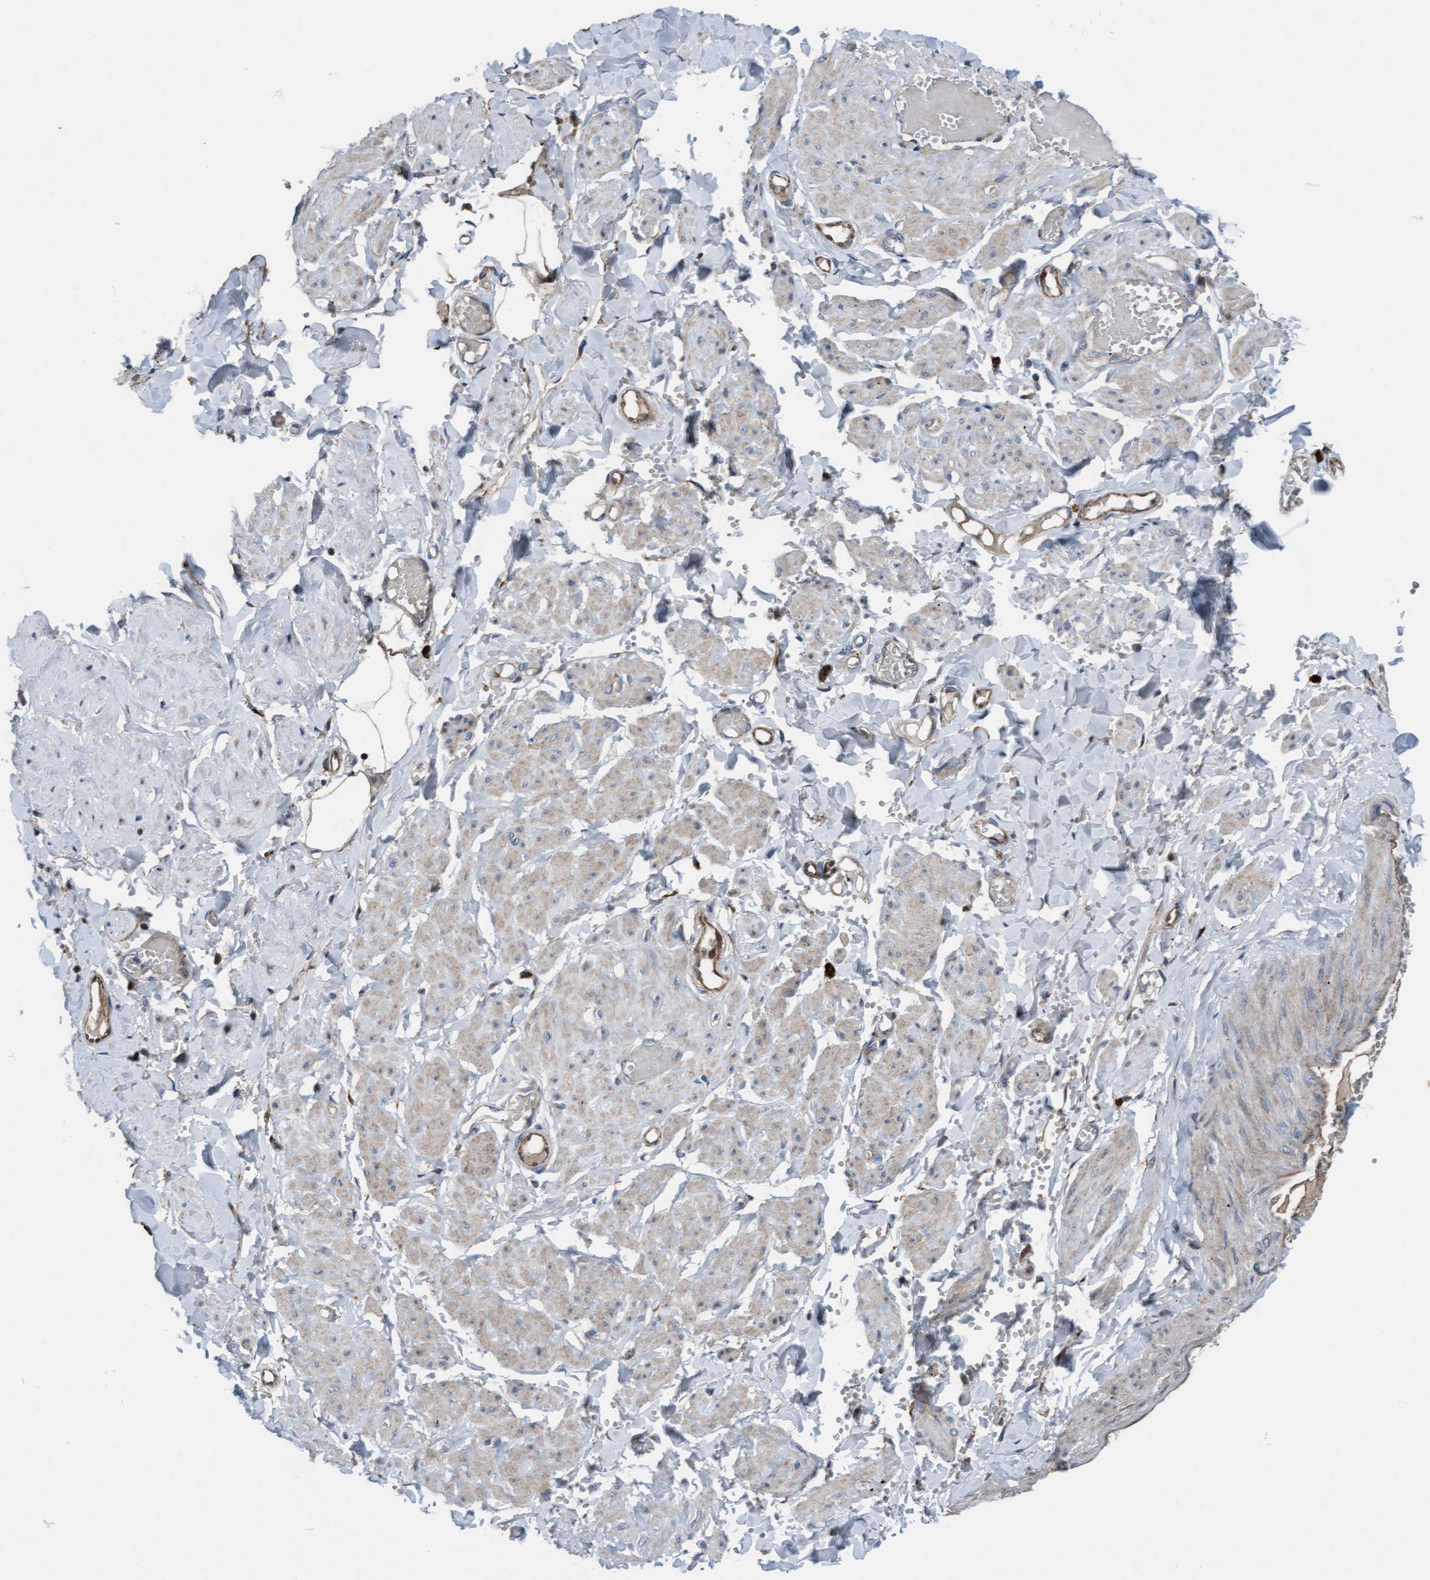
{"staining": {"intensity": "moderate", "quantity": "25%-75%", "location": "cytoplasmic/membranous,nuclear"}, "tissue": "adipose tissue", "cell_type": "Adipocytes", "image_type": "normal", "snomed": [{"axis": "morphology", "description": "Normal tissue, NOS"}, {"axis": "topography", "description": "Vascular tissue"}, {"axis": "topography", "description": "Fallopian tube"}, {"axis": "topography", "description": "Ovary"}], "caption": "Adipocytes reveal moderate cytoplasmic/membranous,nuclear positivity in about 25%-75% of cells in benign adipose tissue.", "gene": "KLHL26", "patient": {"sex": "female", "age": 67}}